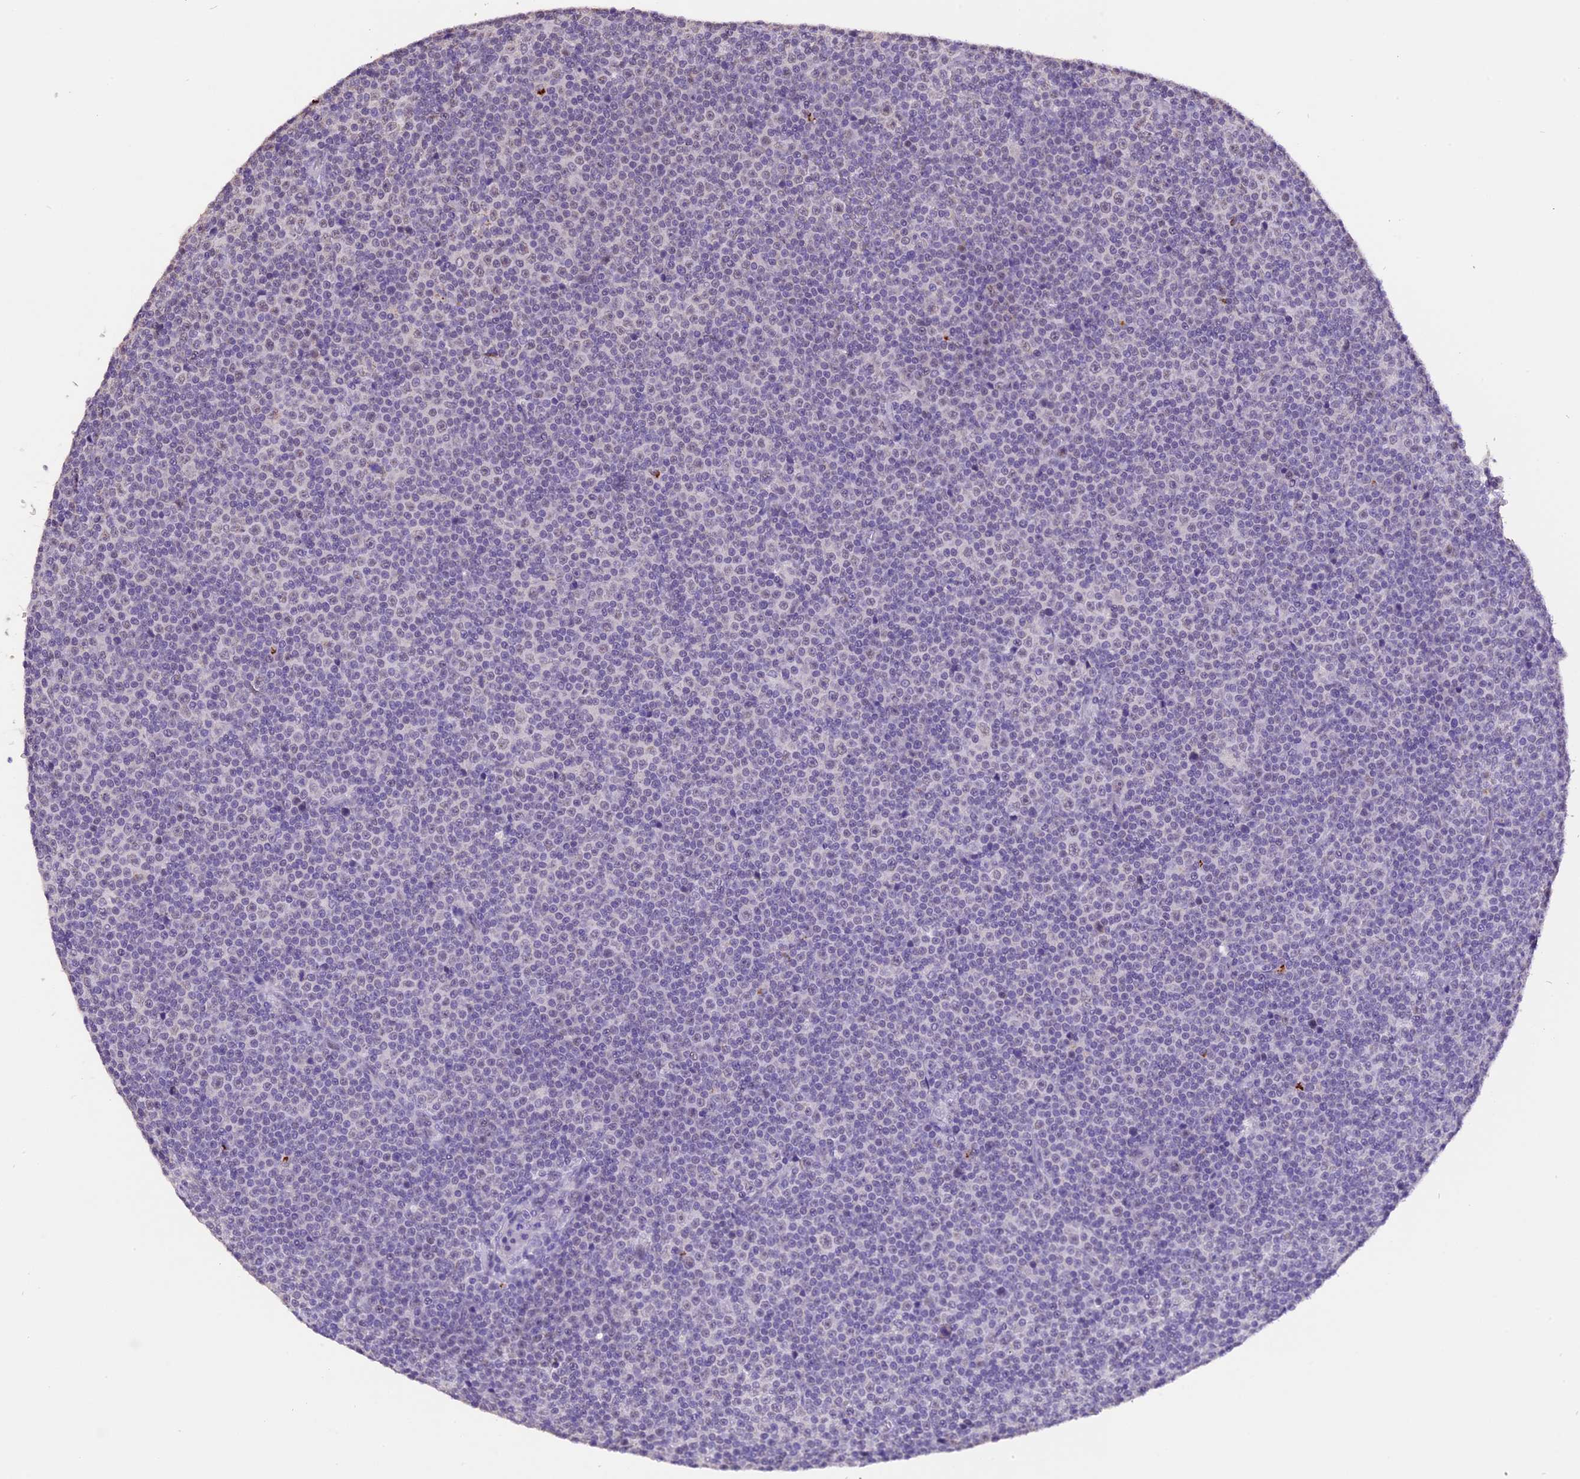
{"staining": {"intensity": "negative", "quantity": "none", "location": "none"}, "tissue": "lymphoma", "cell_type": "Tumor cells", "image_type": "cancer", "snomed": [{"axis": "morphology", "description": "Malignant lymphoma, non-Hodgkin's type, Low grade"}, {"axis": "topography", "description": "Lymph node"}], "caption": "Tumor cells show no significant staining in lymphoma.", "gene": "AHSP", "patient": {"sex": "female", "age": 67}}